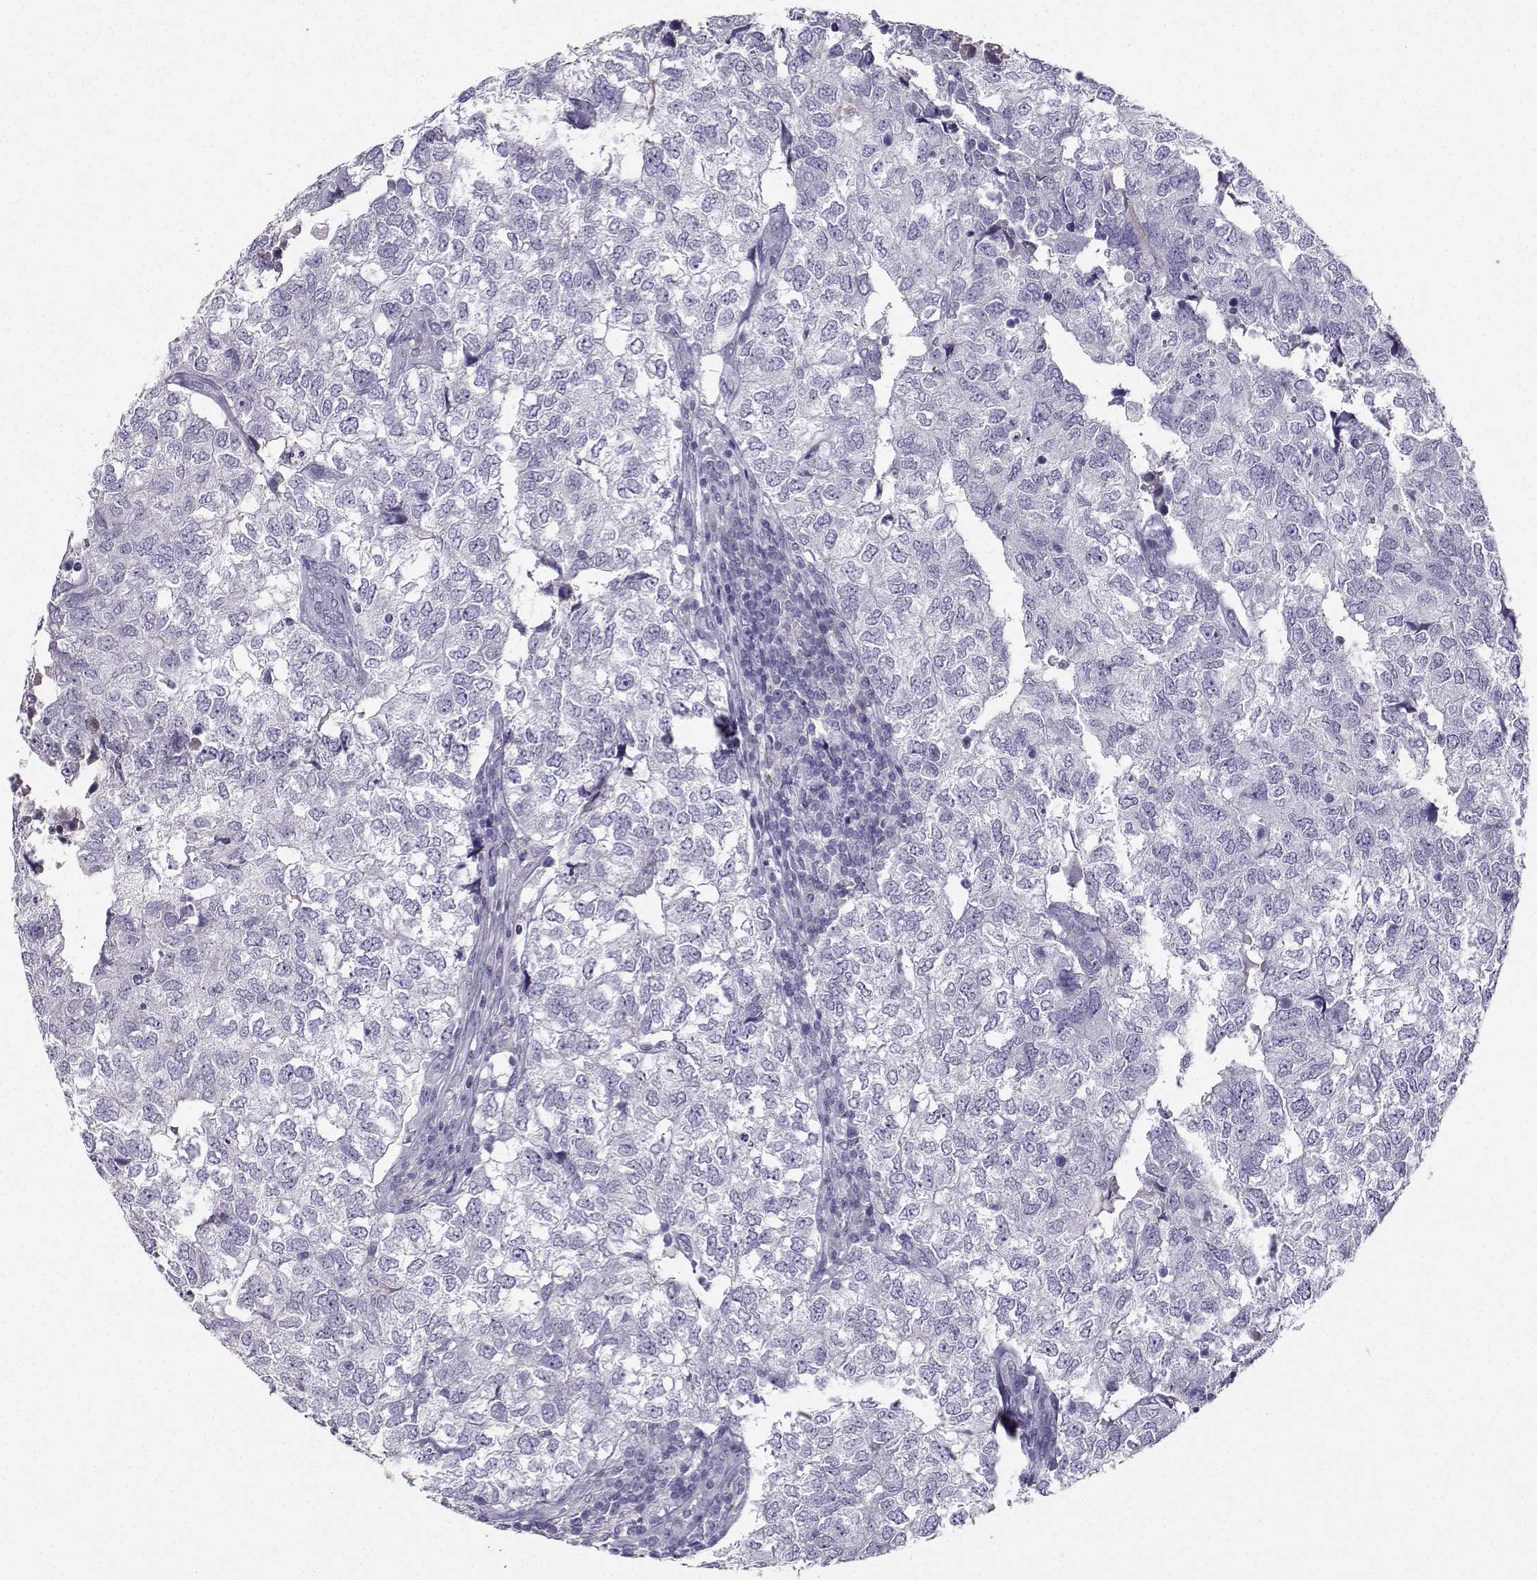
{"staining": {"intensity": "negative", "quantity": "none", "location": "none"}, "tissue": "breast cancer", "cell_type": "Tumor cells", "image_type": "cancer", "snomed": [{"axis": "morphology", "description": "Duct carcinoma"}, {"axis": "topography", "description": "Breast"}], "caption": "This is an IHC micrograph of human breast cancer (invasive ductal carcinoma). There is no staining in tumor cells.", "gene": "GRIK4", "patient": {"sex": "female", "age": 30}}